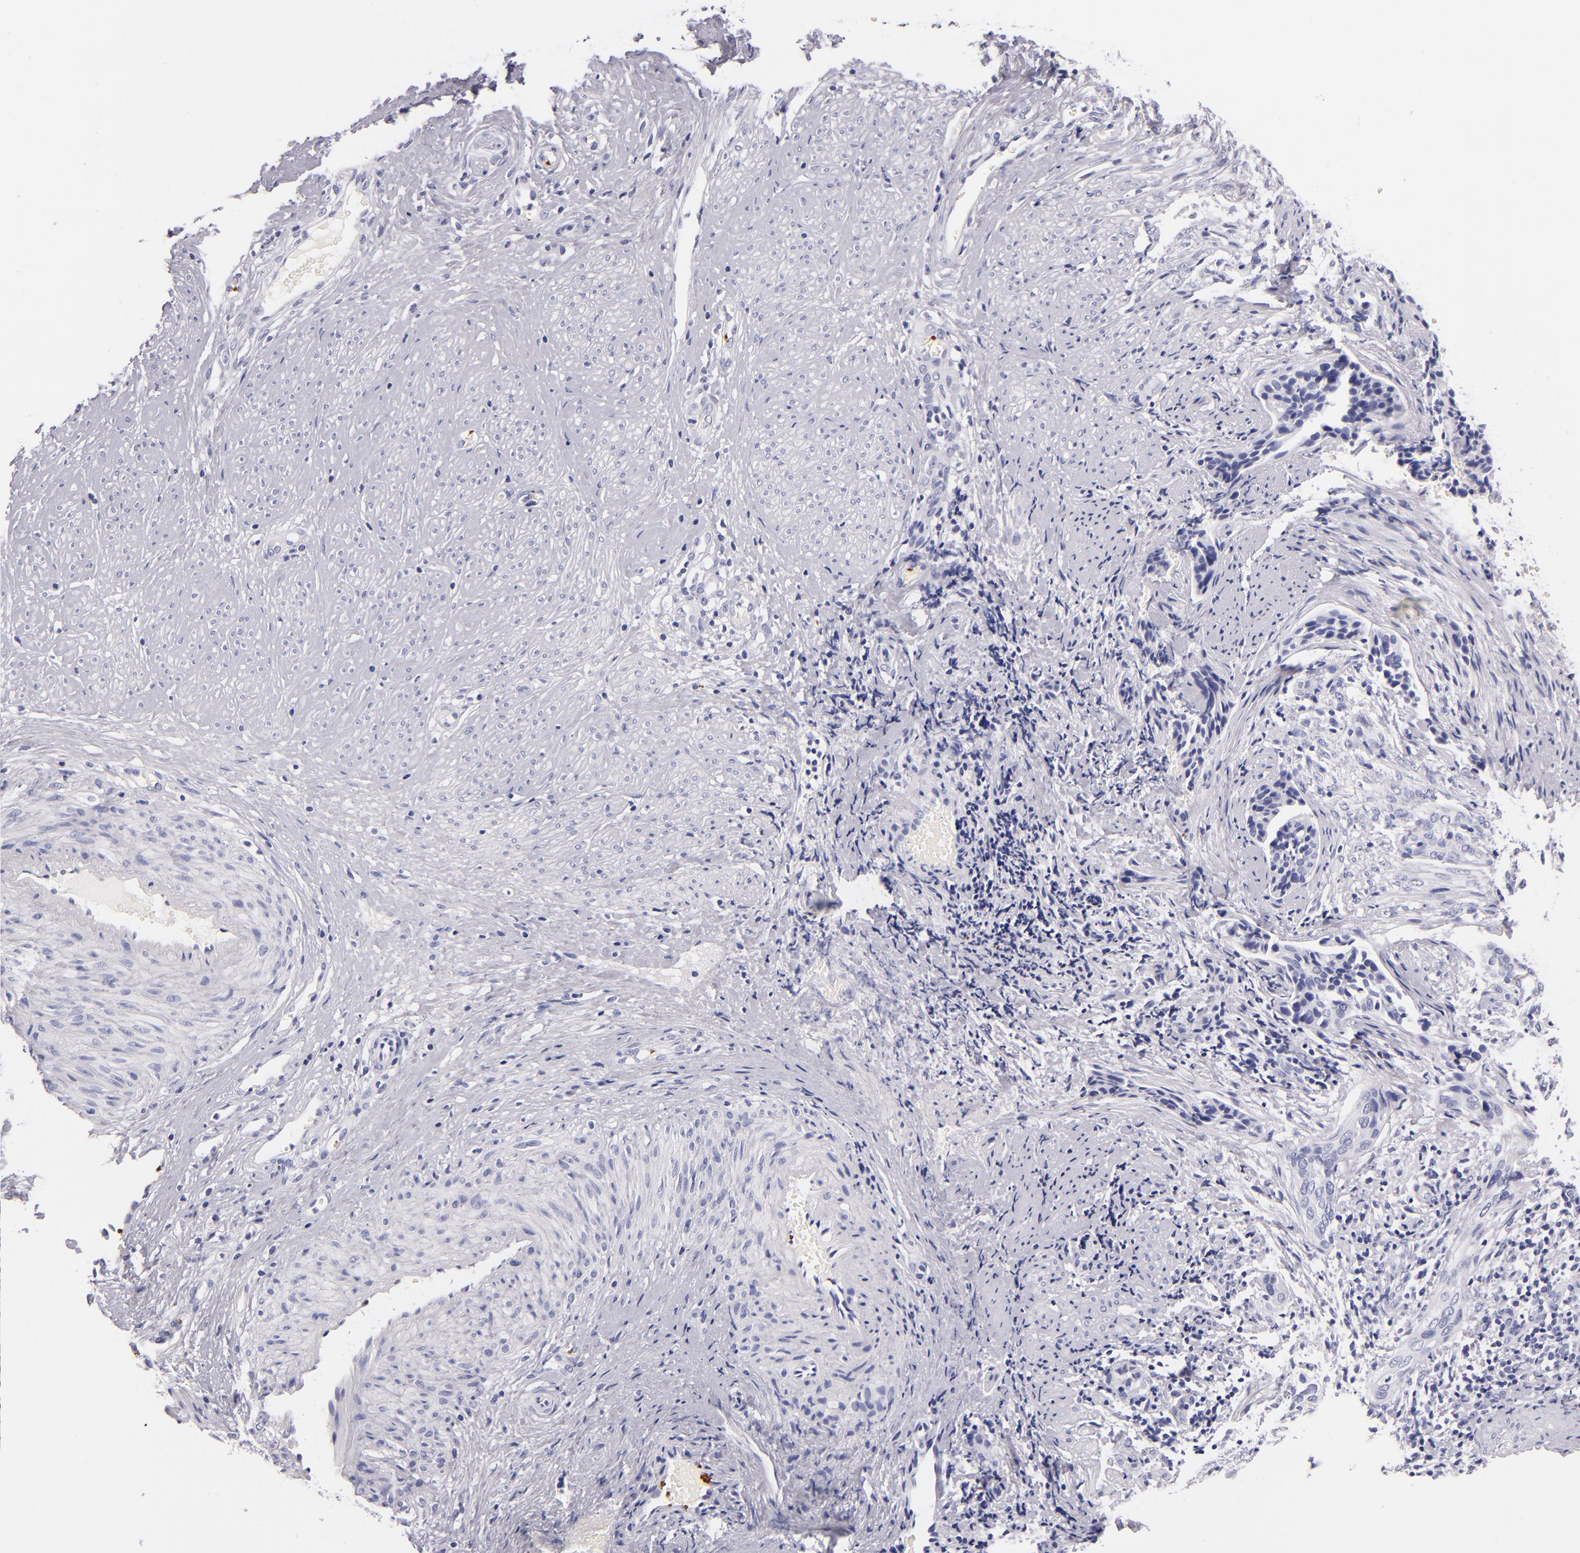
{"staining": {"intensity": "negative", "quantity": "none", "location": "none"}, "tissue": "cervical cancer", "cell_type": "Tumor cells", "image_type": "cancer", "snomed": [{"axis": "morphology", "description": "Squamous cell carcinoma, NOS"}, {"axis": "topography", "description": "Cervix"}], "caption": "DAB (3,3'-diaminobenzidine) immunohistochemical staining of squamous cell carcinoma (cervical) demonstrates no significant staining in tumor cells.", "gene": "GP1BA", "patient": {"sex": "female", "age": 31}}